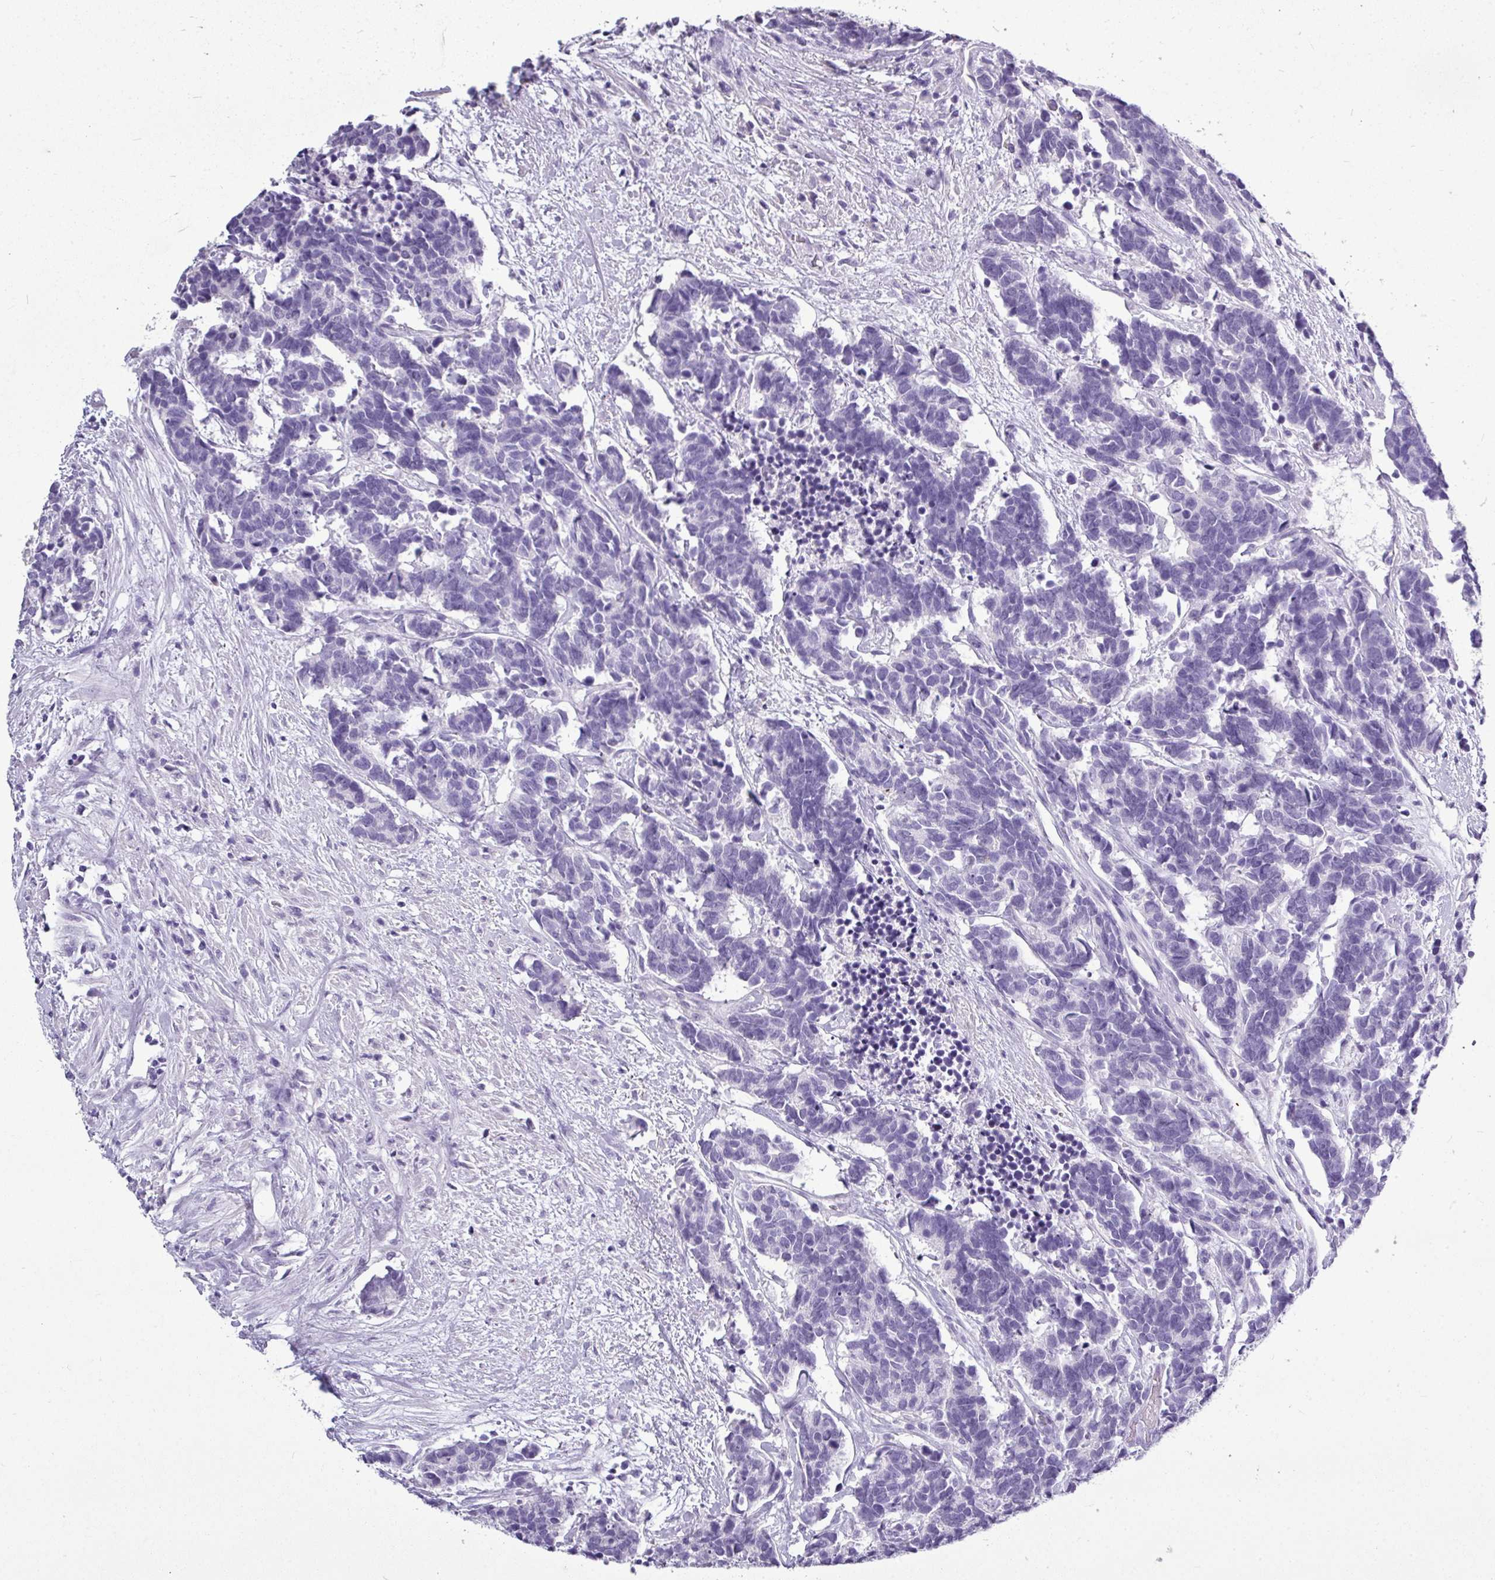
{"staining": {"intensity": "negative", "quantity": "none", "location": "none"}, "tissue": "carcinoid", "cell_type": "Tumor cells", "image_type": "cancer", "snomed": [{"axis": "morphology", "description": "Carcinoma, NOS"}, {"axis": "morphology", "description": "Carcinoid, malignant, NOS"}, {"axis": "topography", "description": "Urinary bladder"}], "caption": "The immunohistochemistry (IHC) image has no significant expression in tumor cells of carcinoid tissue. Brightfield microscopy of immunohistochemistry (IHC) stained with DAB (brown) and hematoxylin (blue), captured at high magnification.", "gene": "TMEM91", "patient": {"sex": "male", "age": 57}}